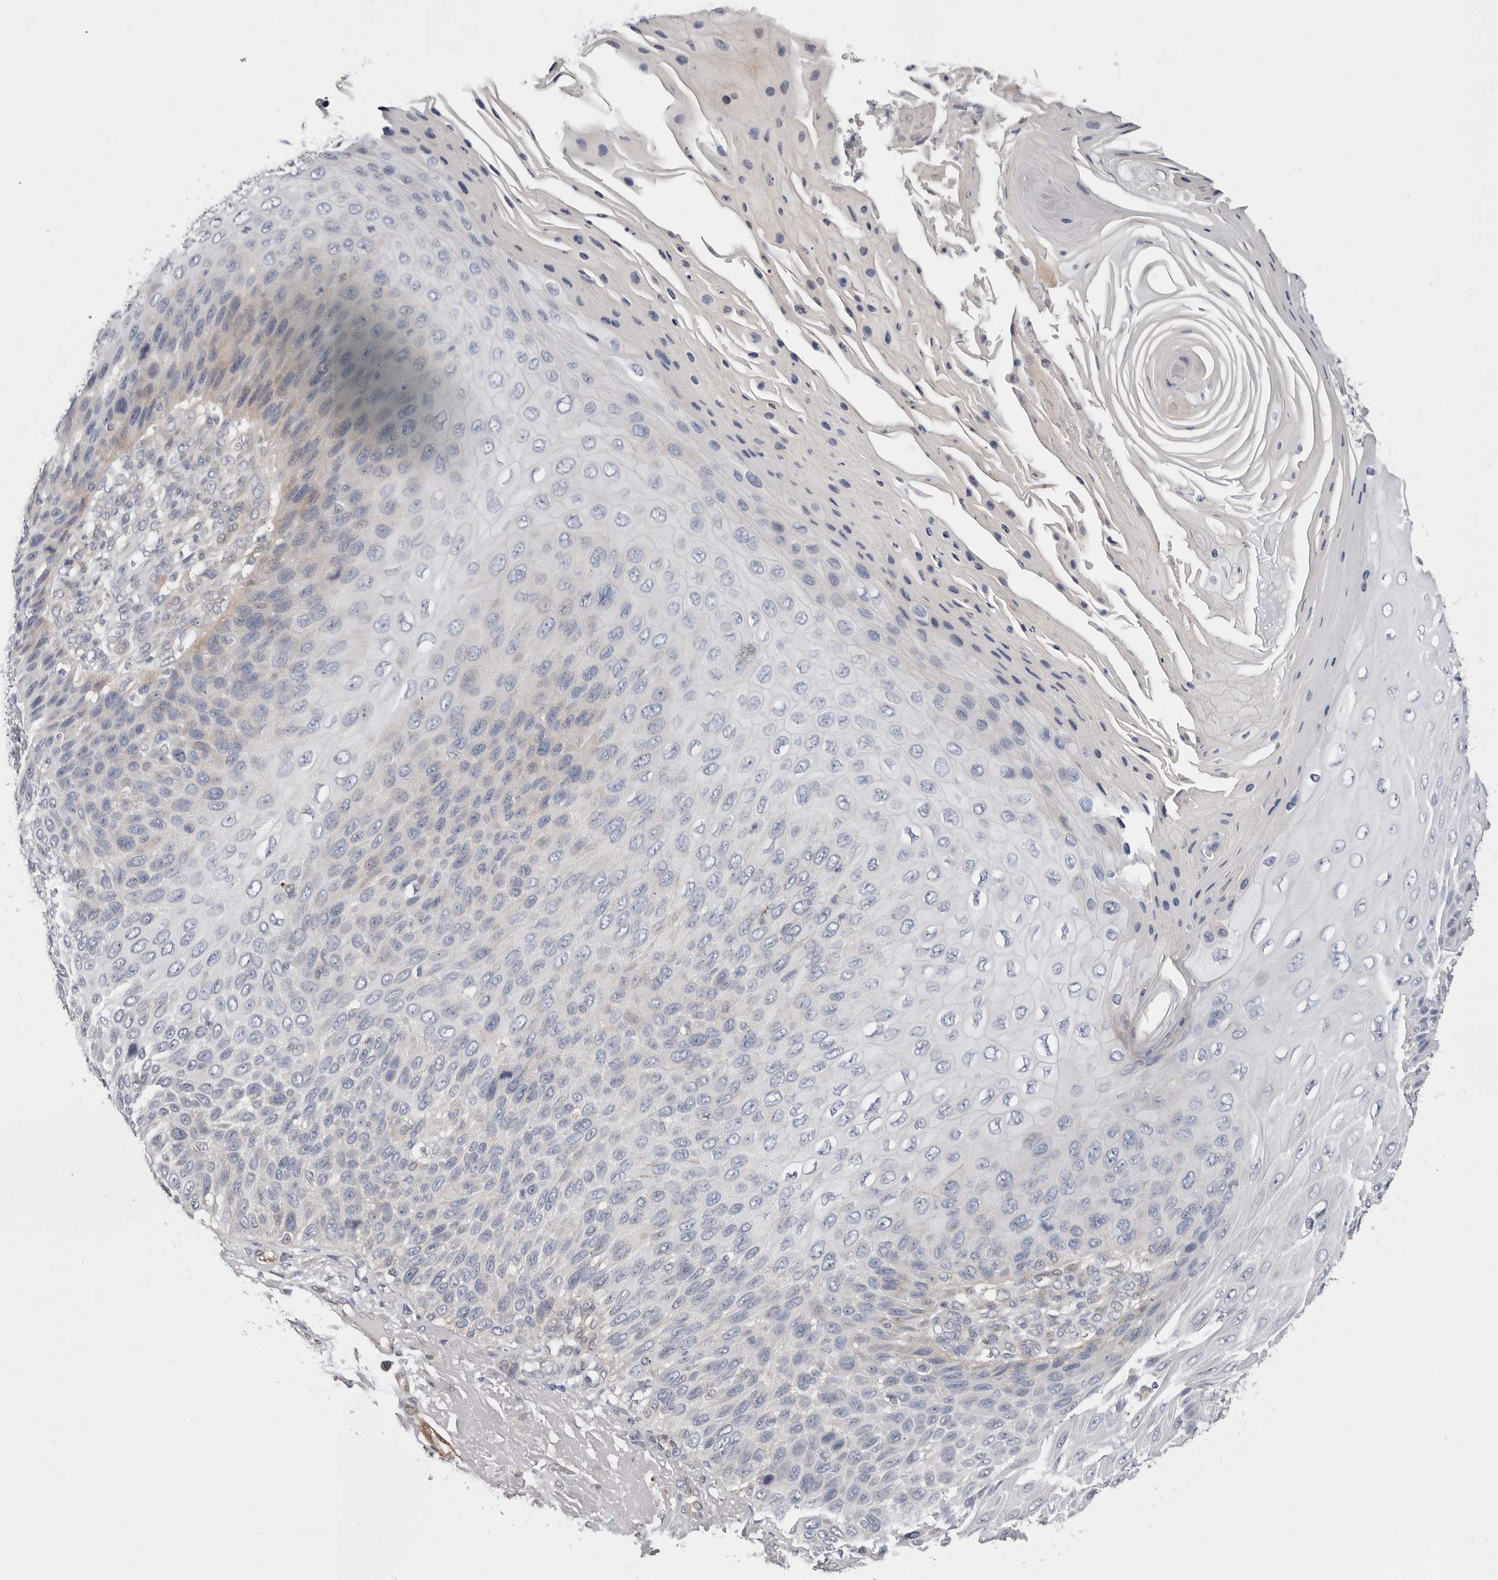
{"staining": {"intensity": "negative", "quantity": "none", "location": "none"}, "tissue": "skin cancer", "cell_type": "Tumor cells", "image_type": "cancer", "snomed": [{"axis": "morphology", "description": "Squamous cell carcinoma, NOS"}, {"axis": "topography", "description": "Skin"}], "caption": "Photomicrograph shows no significant protein staining in tumor cells of skin cancer (squamous cell carcinoma).", "gene": "ASRGL1", "patient": {"sex": "female", "age": 88}}